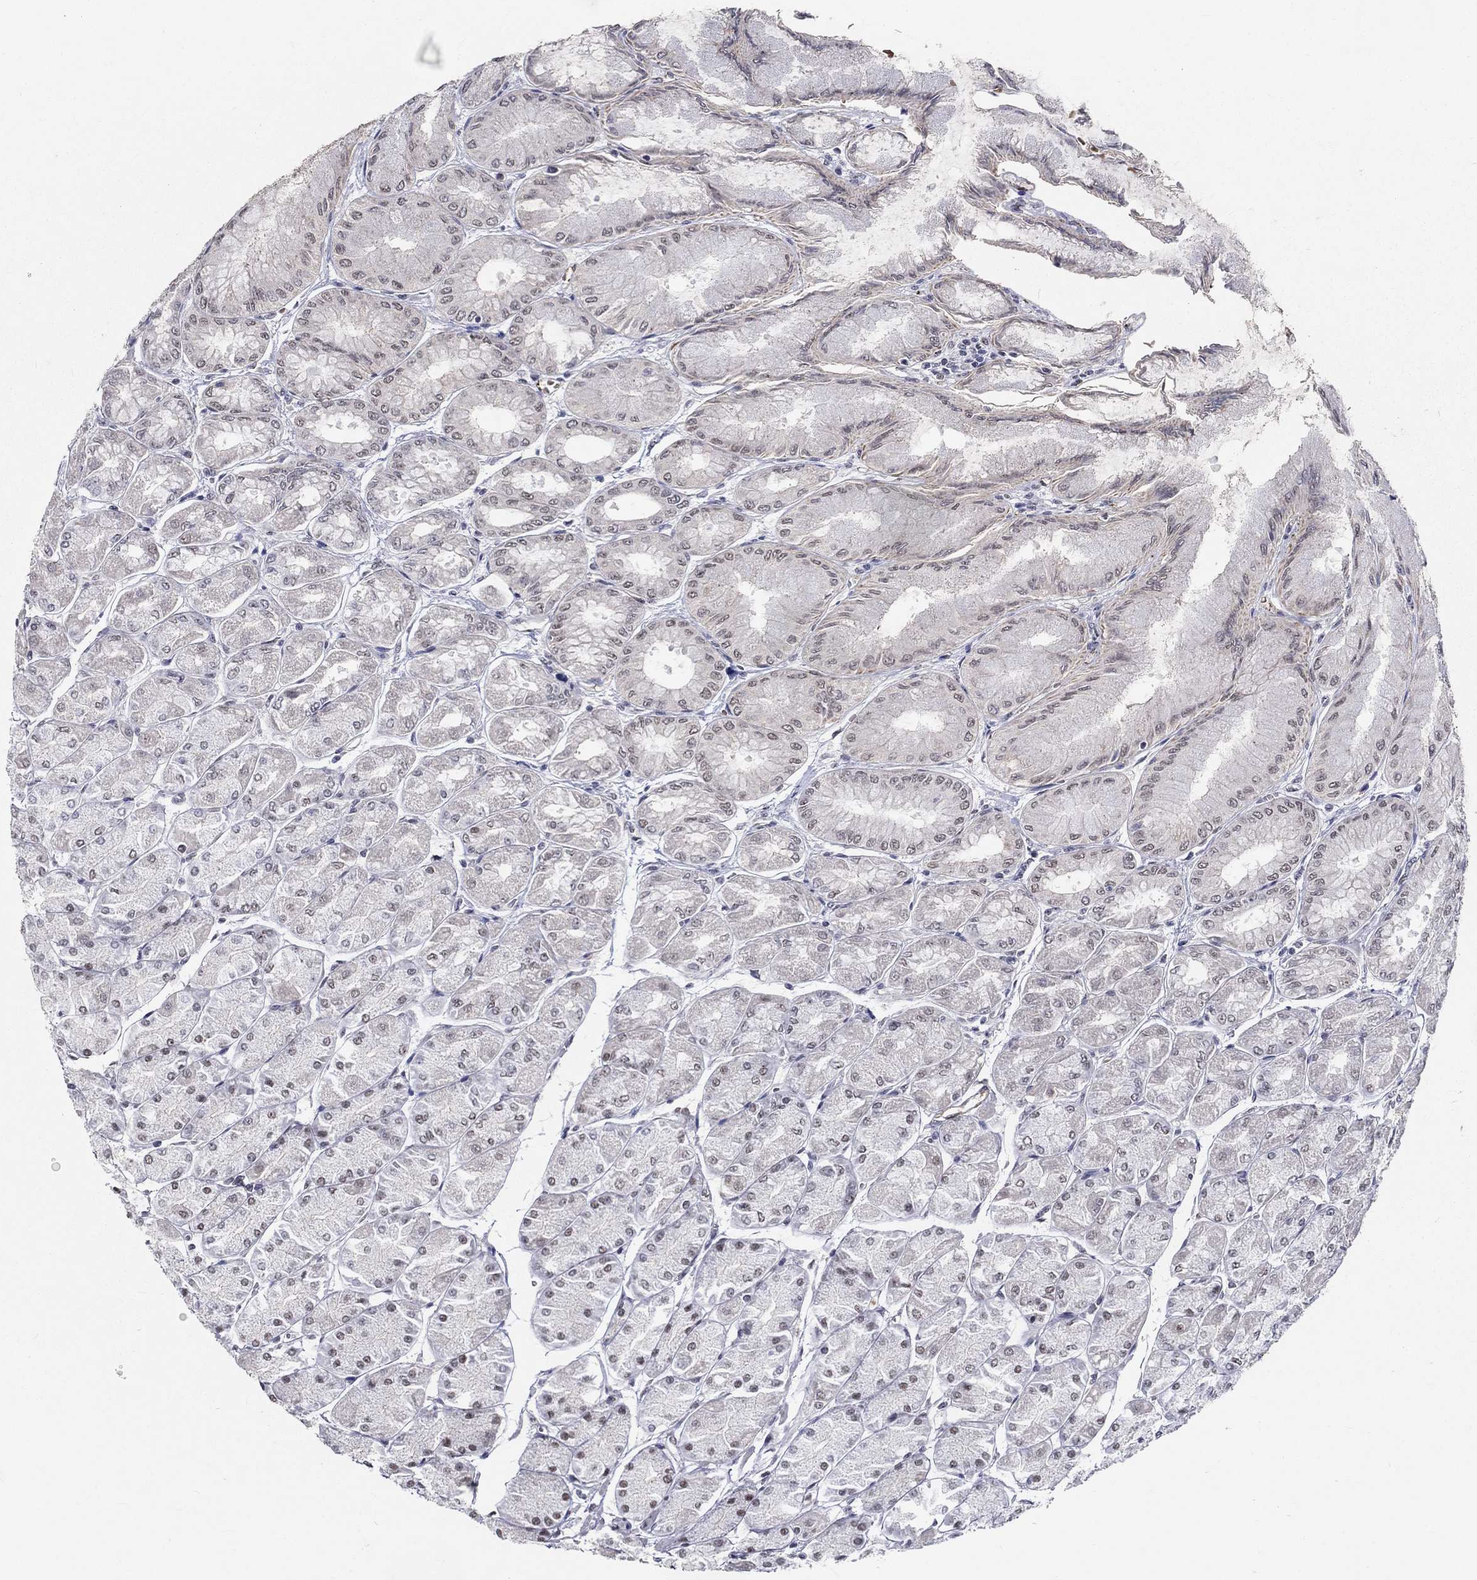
{"staining": {"intensity": "moderate", "quantity": "<25%", "location": "nuclear"}, "tissue": "stomach", "cell_type": "Glandular cells", "image_type": "normal", "snomed": [{"axis": "morphology", "description": "Normal tissue, NOS"}, {"axis": "topography", "description": "Stomach, upper"}], "caption": "Moderate nuclear expression for a protein is present in about <25% of glandular cells of normal stomach using immunohistochemistry.", "gene": "ZBED1", "patient": {"sex": "male", "age": 60}}